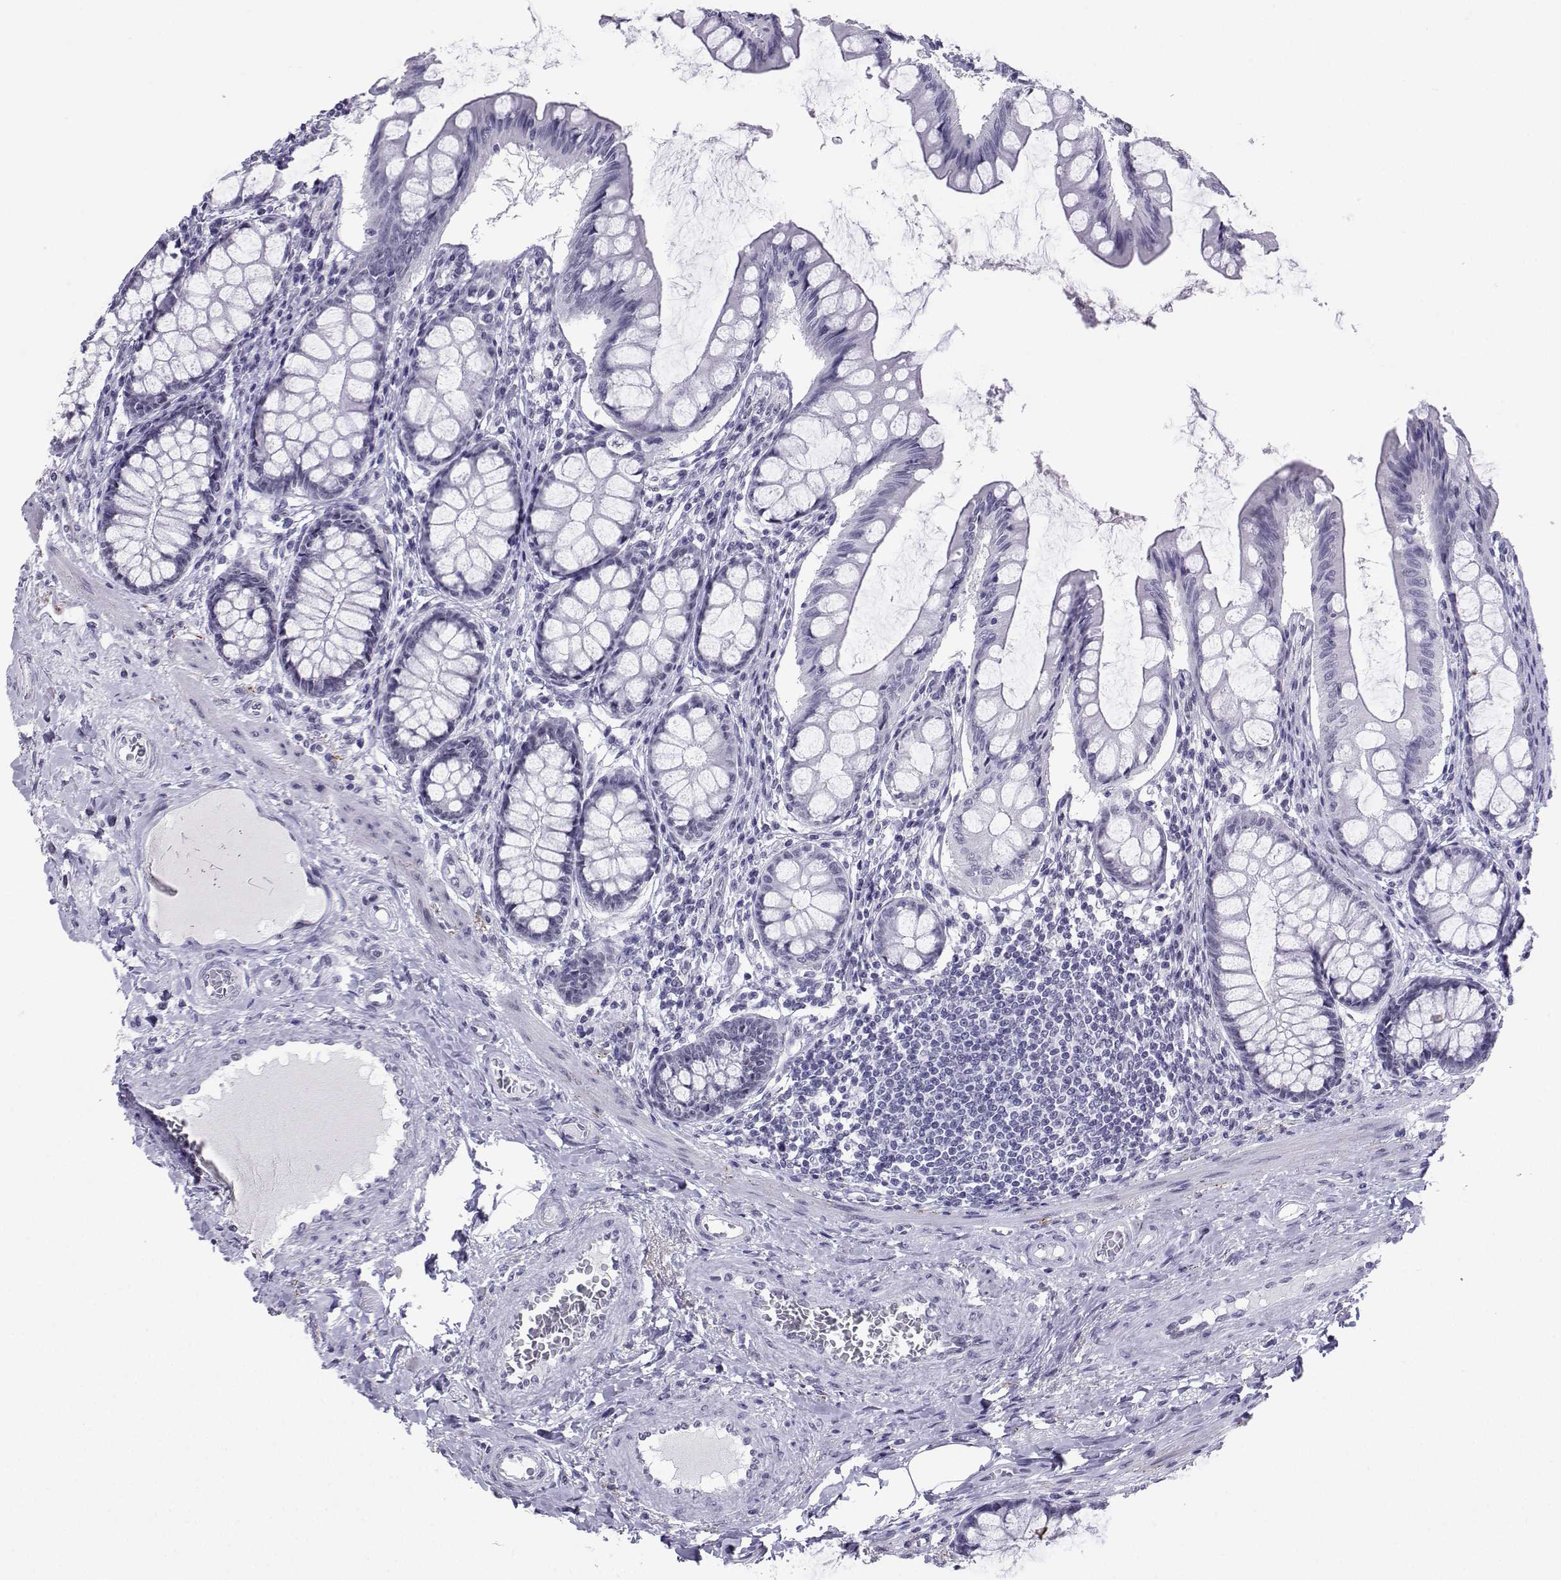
{"staining": {"intensity": "negative", "quantity": "none", "location": "none"}, "tissue": "colon", "cell_type": "Endothelial cells", "image_type": "normal", "snomed": [{"axis": "morphology", "description": "Normal tissue, NOS"}, {"axis": "topography", "description": "Colon"}], "caption": "Human colon stained for a protein using IHC exhibits no expression in endothelial cells.", "gene": "LORICRIN", "patient": {"sex": "female", "age": 65}}